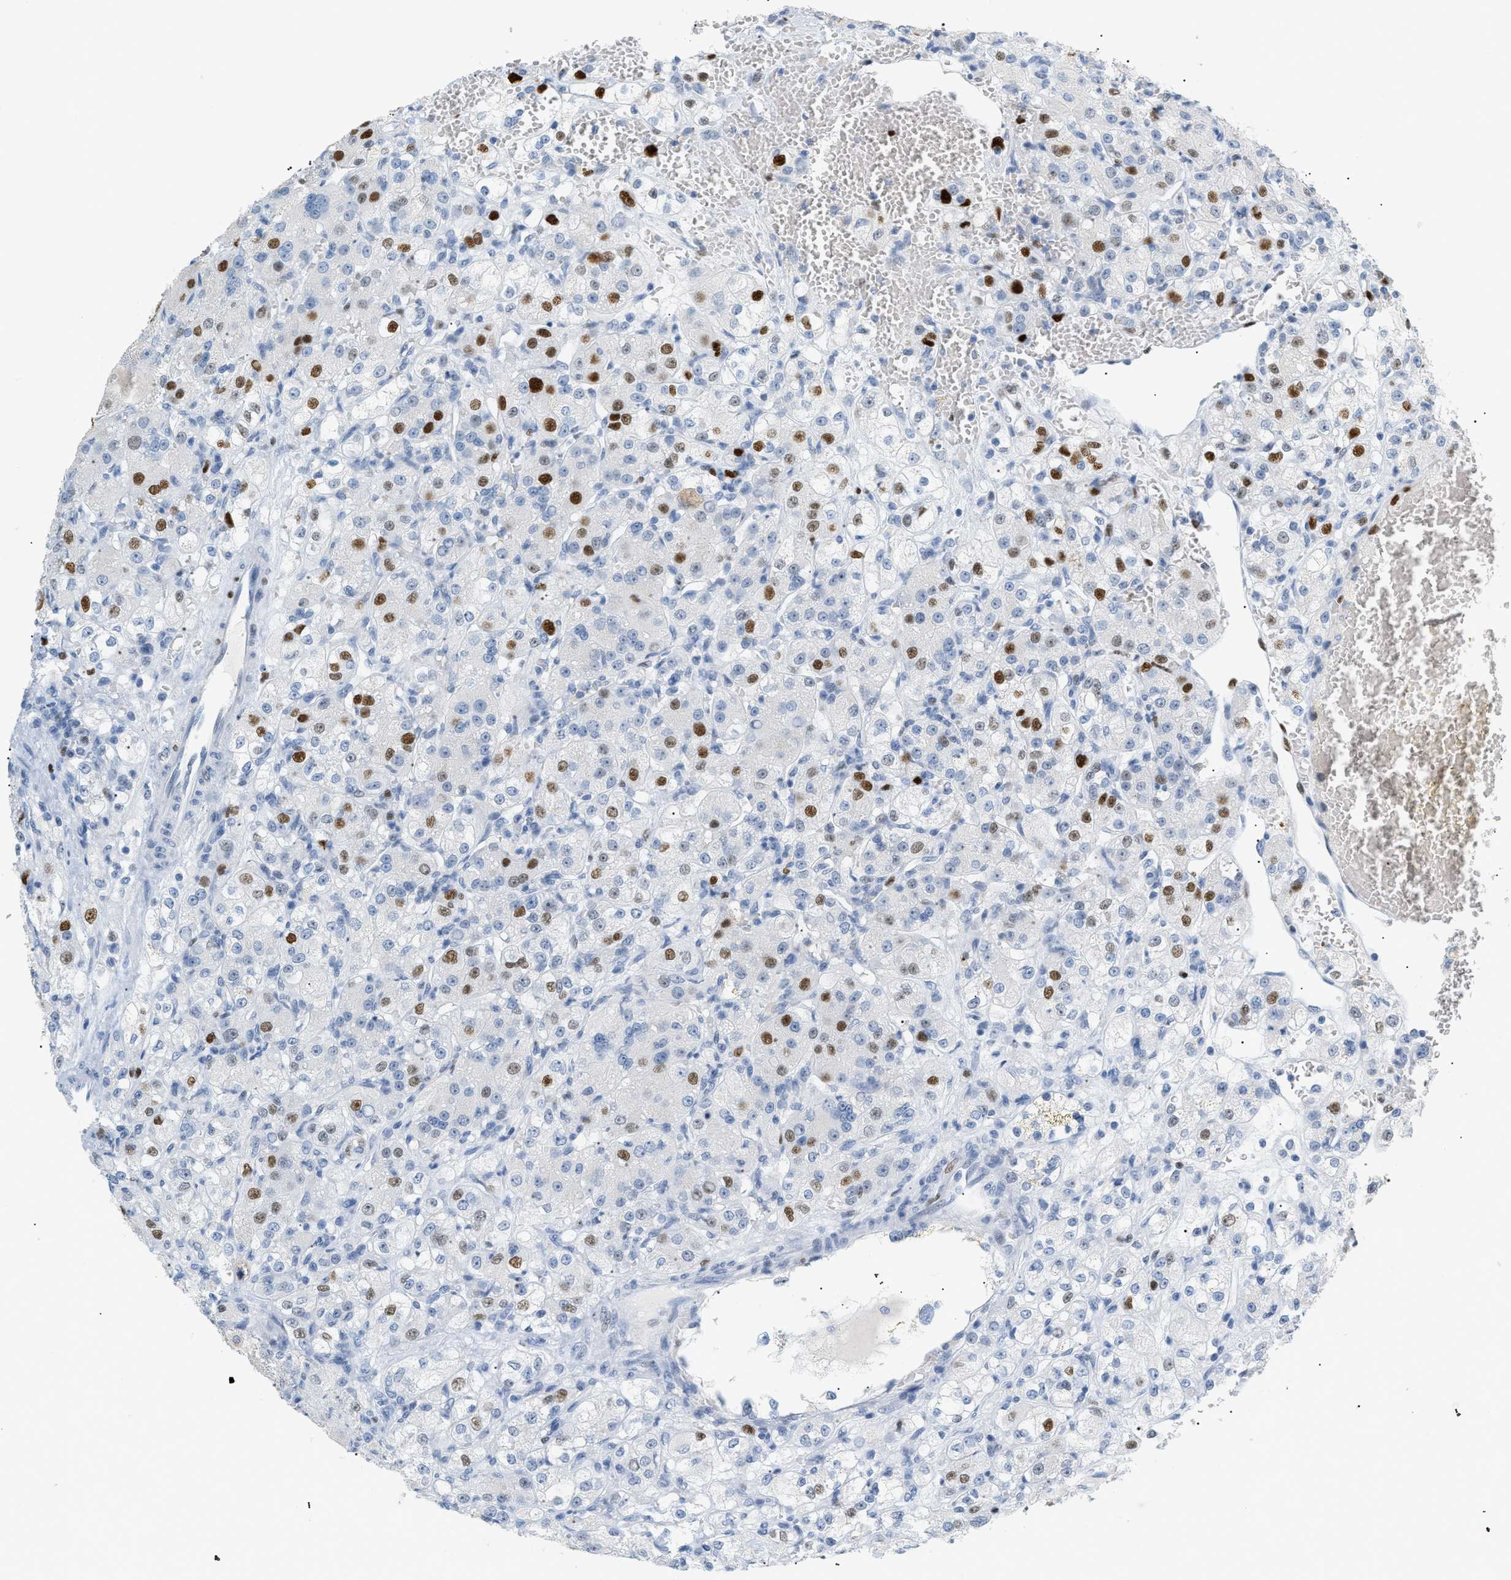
{"staining": {"intensity": "moderate", "quantity": "<25%", "location": "nuclear"}, "tissue": "renal cancer", "cell_type": "Tumor cells", "image_type": "cancer", "snomed": [{"axis": "morphology", "description": "Normal tissue, NOS"}, {"axis": "morphology", "description": "Adenocarcinoma, NOS"}, {"axis": "topography", "description": "Kidney"}], "caption": "Renal adenocarcinoma stained for a protein demonstrates moderate nuclear positivity in tumor cells.", "gene": "MCM7", "patient": {"sex": "male", "age": 61}}